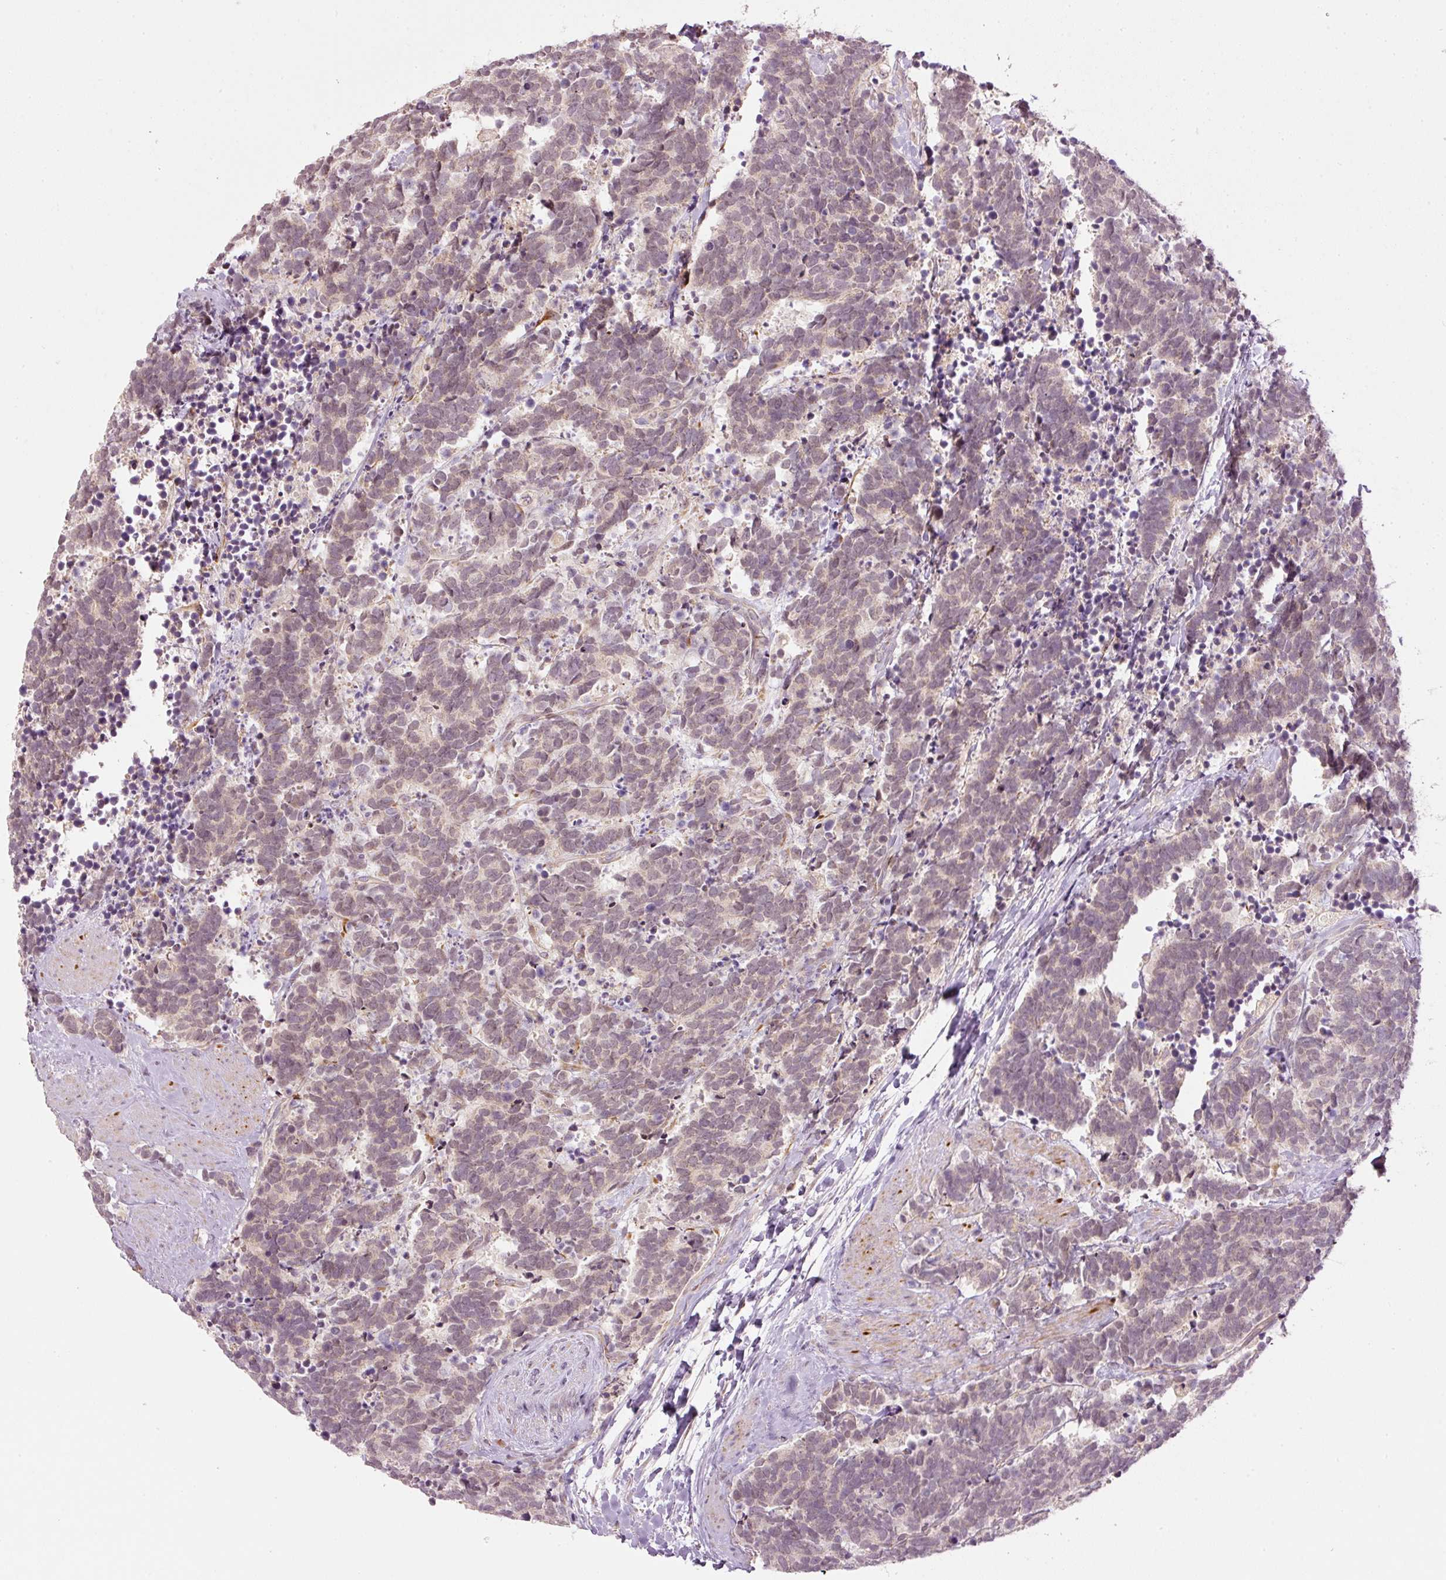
{"staining": {"intensity": "weak", "quantity": "25%-75%", "location": "nuclear"}, "tissue": "carcinoid", "cell_type": "Tumor cells", "image_type": "cancer", "snomed": [{"axis": "morphology", "description": "Carcinoma, NOS"}, {"axis": "morphology", "description": "Carcinoid, malignant, NOS"}, {"axis": "topography", "description": "Prostate"}], "caption": "Tumor cells reveal low levels of weak nuclear positivity in about 25%-75% of cells in human carcinoma. (brown staining indicates protein expression, while blue staining denotes nuclei).", "gene": "CDC20B", "patient": {"sex": "male", "age": 57}}